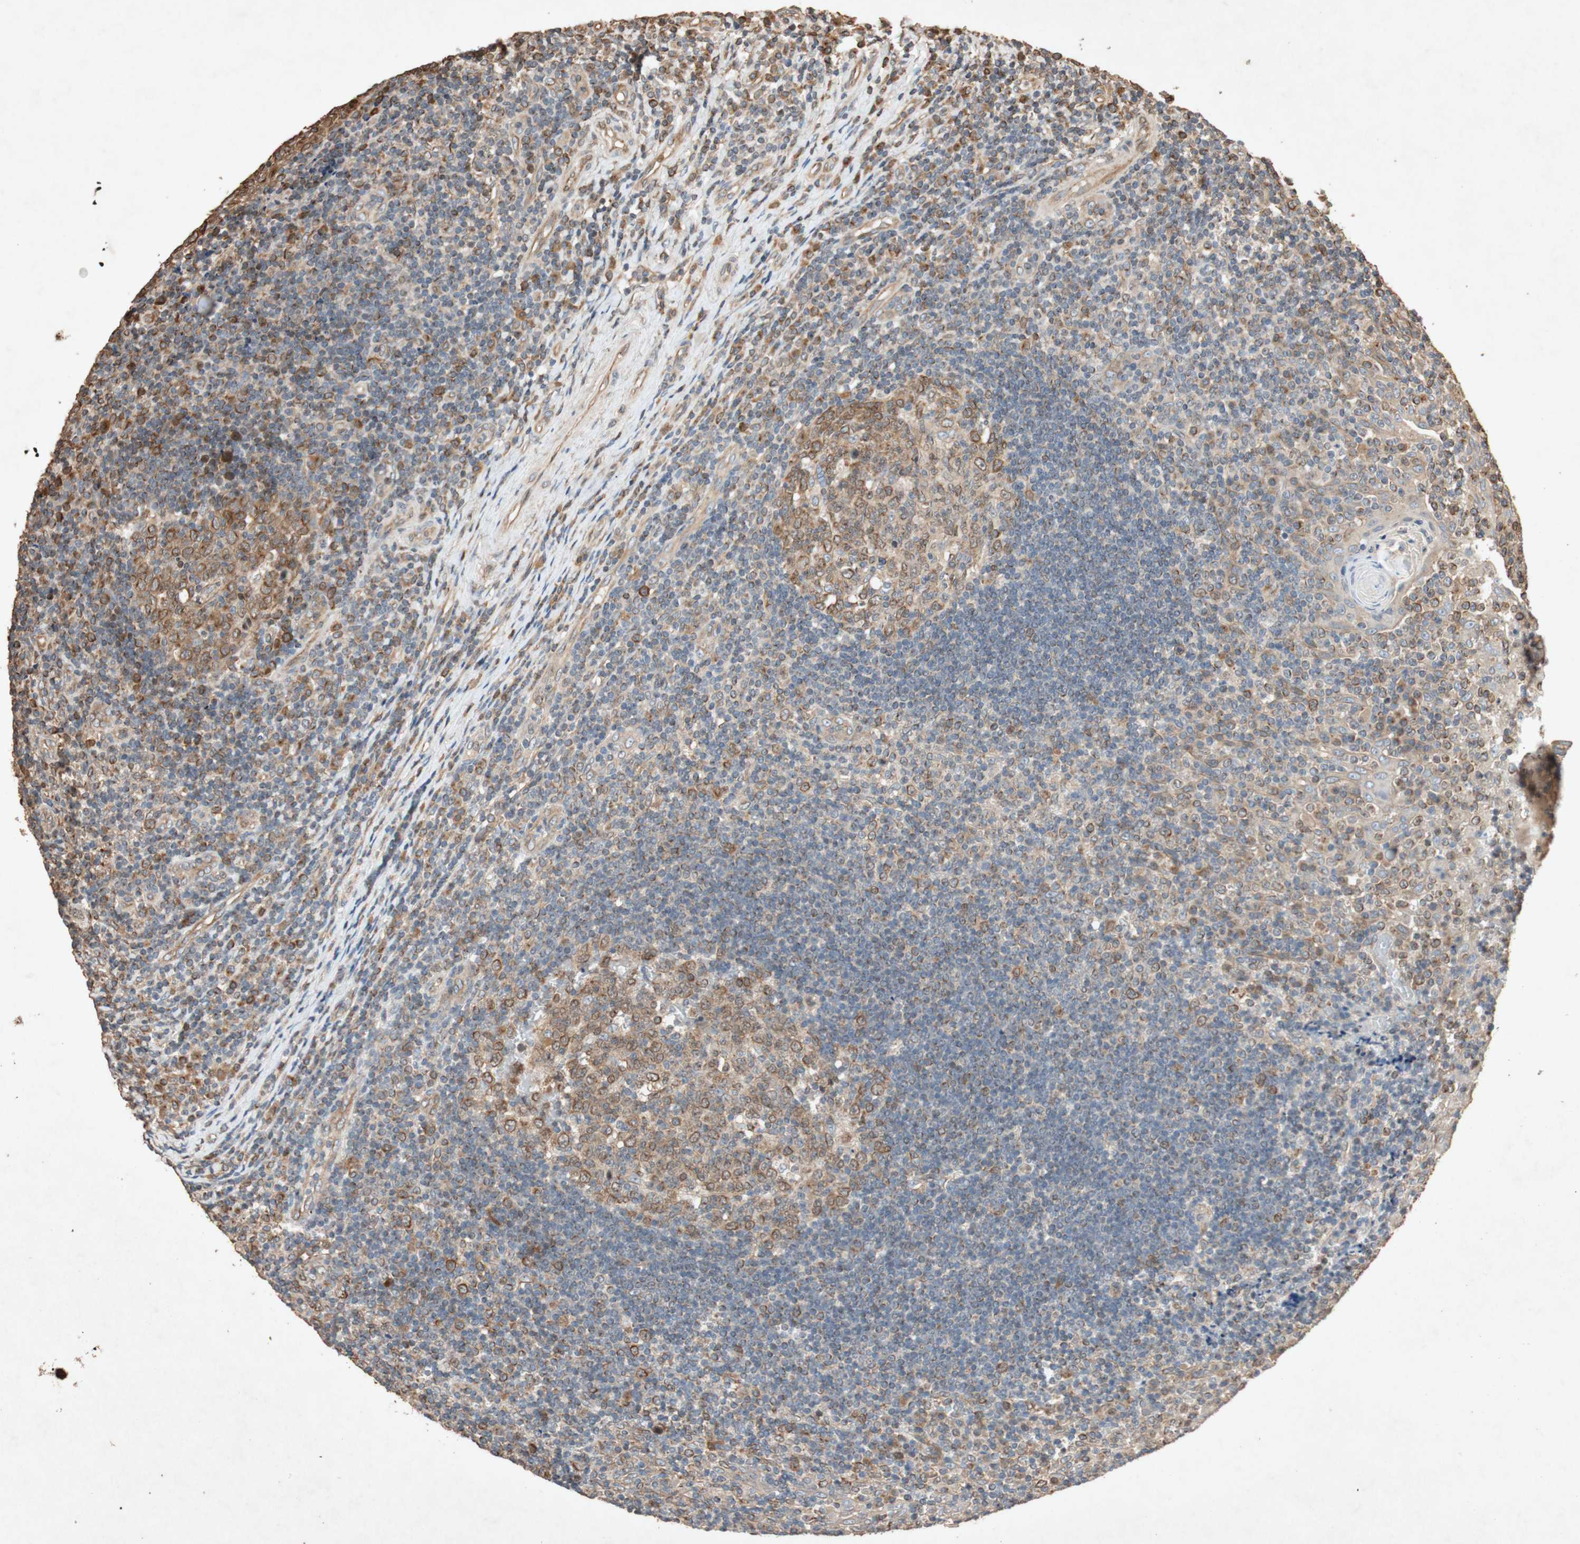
{"staining": {"intensity": "moderate", "quantity": ">75%", "location": "cytoplasmic/membranous"}, "tissue": "tonsil", "cell_type": "Germinal center cells", "image_type": "normal", "snomed": [{"axis": "morphology", "description": "Normal tissue, NOS"}, {"axis": "topography", "description": "Tonsil"}], "caption": "This histopathology image displays IHC staining of benign human tonsil, with medium moderate cytoplasmic/membranous staining in about >75% of germinal center cells.", "gene": "TUBB", "patient": {"sex": "female", "age": 40}}